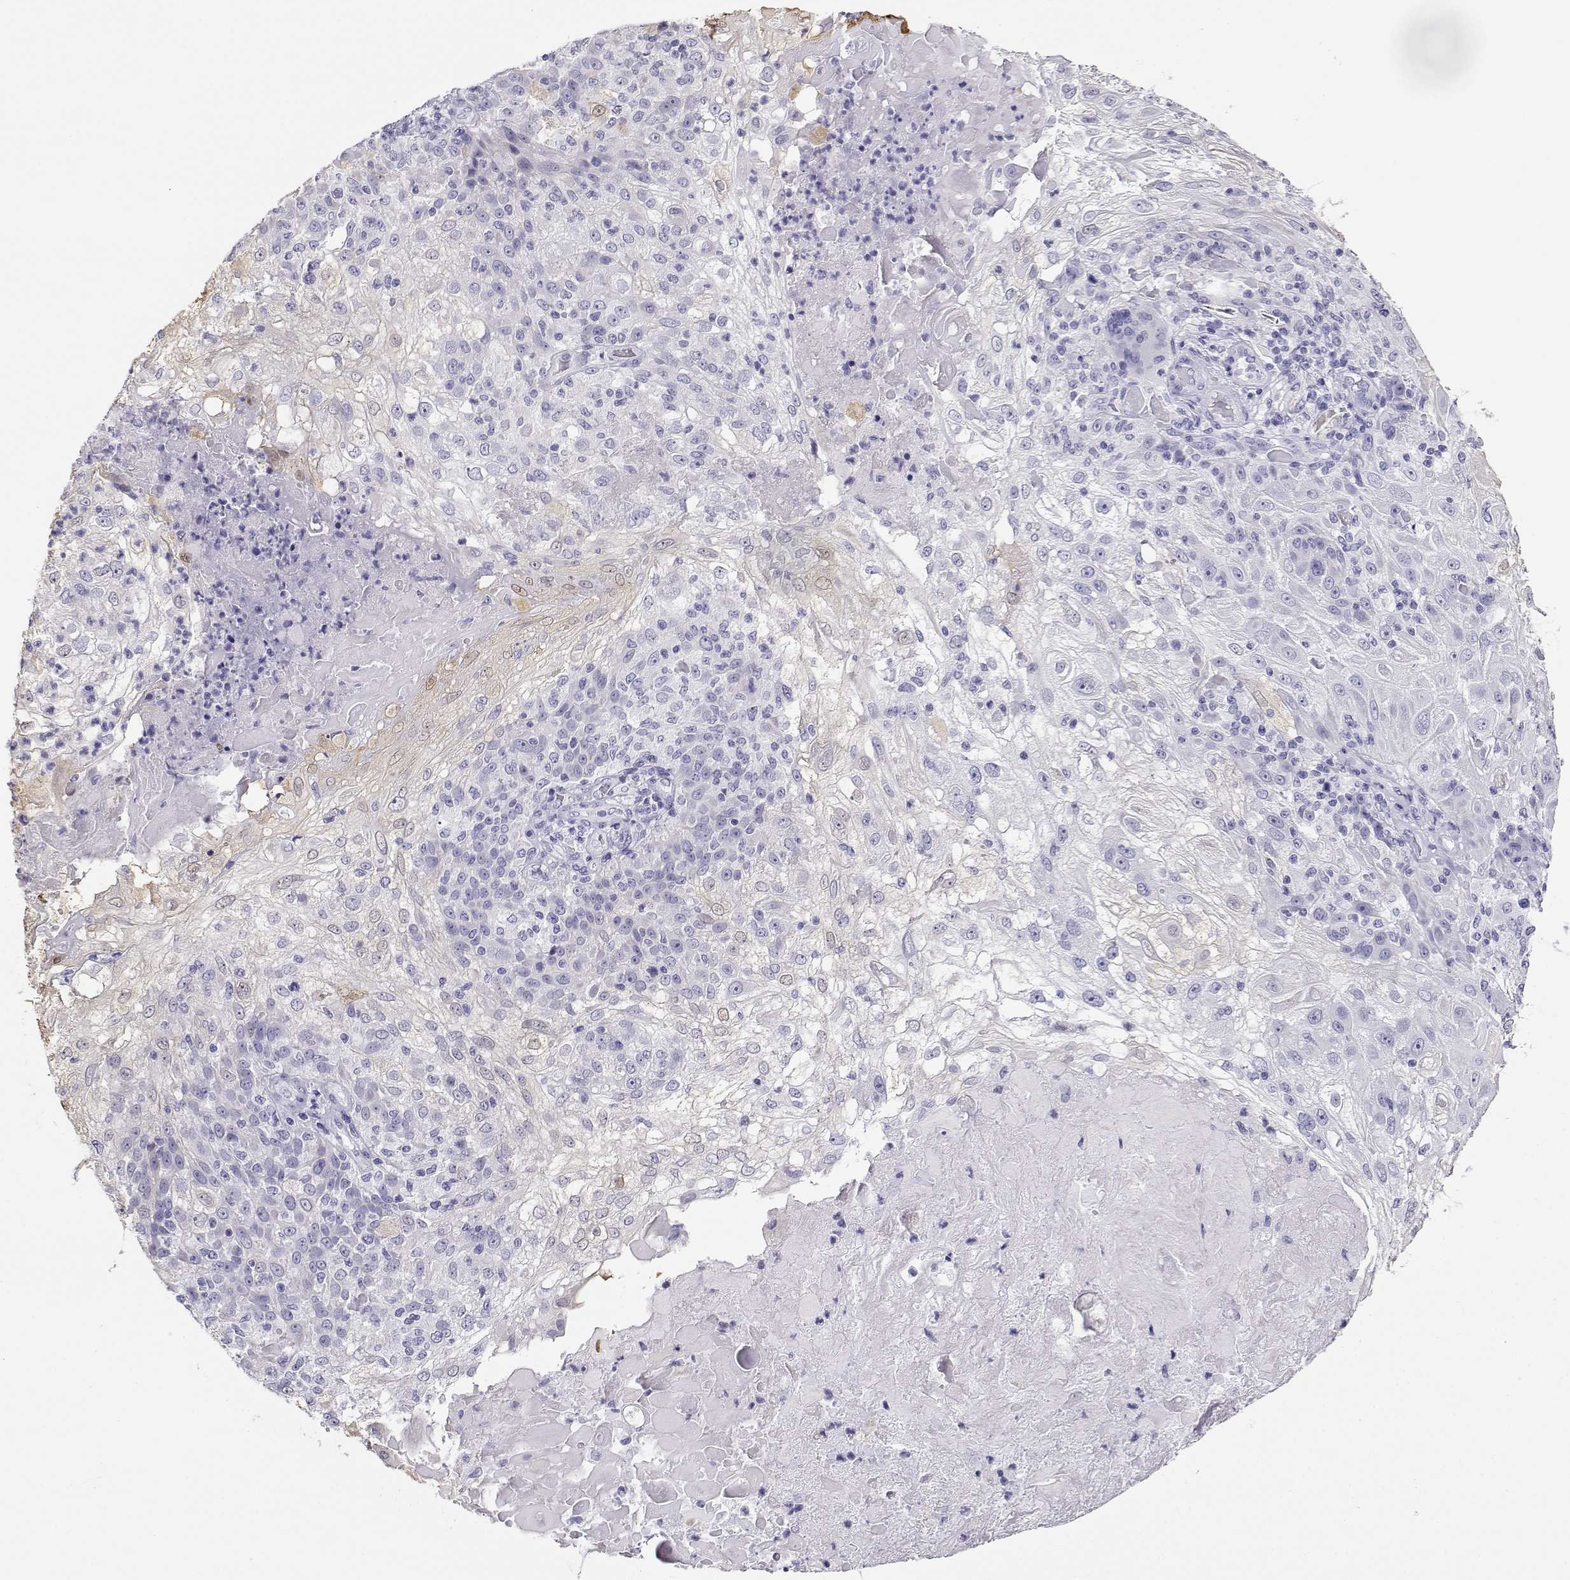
{"staining": {"intensity": "negative", "quantity": "none", "location": "none"}, "tissue": "skin cancer", "cell_type": "Tumor cells", "image_type": "cancer", "snomed": [{"axis": "morphology", "description": "Normal tissue, NOS"}, {"axis": "morphology", "description": "Squamous cell carcinoma, NOS"}, {"axis": "topography", "description": "Skin"}], "caption": "An IHC photomicrograph of skin cancer (squamous cell carcinoma) is shown. There is no staining in tumor cells of skin cancer (squamous cell carcinoma). (Brightfield microscopy of DAB immunohistochemistry (IHC) at high magnification).", "gene": "CABS1", "patient": {"sex": "female", "age": 83}}